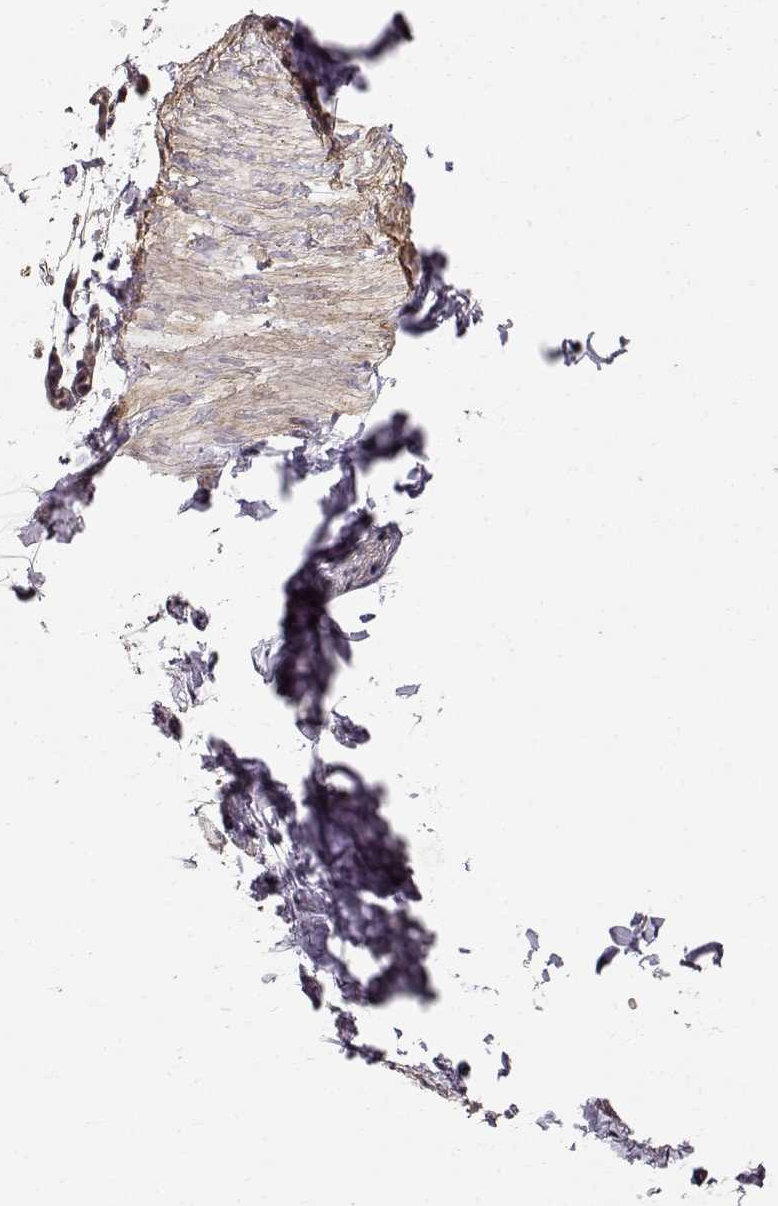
{"staining": {"intensity": "weak", "quantity": ">75%", "location": "cytoplasmic/membranous"}, "tissue": "adipose tissue", "cell_type": "Adipocytes", "image_type": "normal", "snomed": [{"axis": "morphology", "description": "Normal tissue, NOS"}, {"axis": "topography", "description": "Gallbladder"}, {"axis": "topography", "description": "Peripheral nerve tissue"}], "caption": "Protein analysis of normal adipose tissue reveals weak cytoplasmic/membranous positivity in approximately >75% of adipocytes. (Brightfield microscopy of DAB IHC at high magnification).", "gene": "BACH2", "patient": {"sex": "female", "age": 45}}